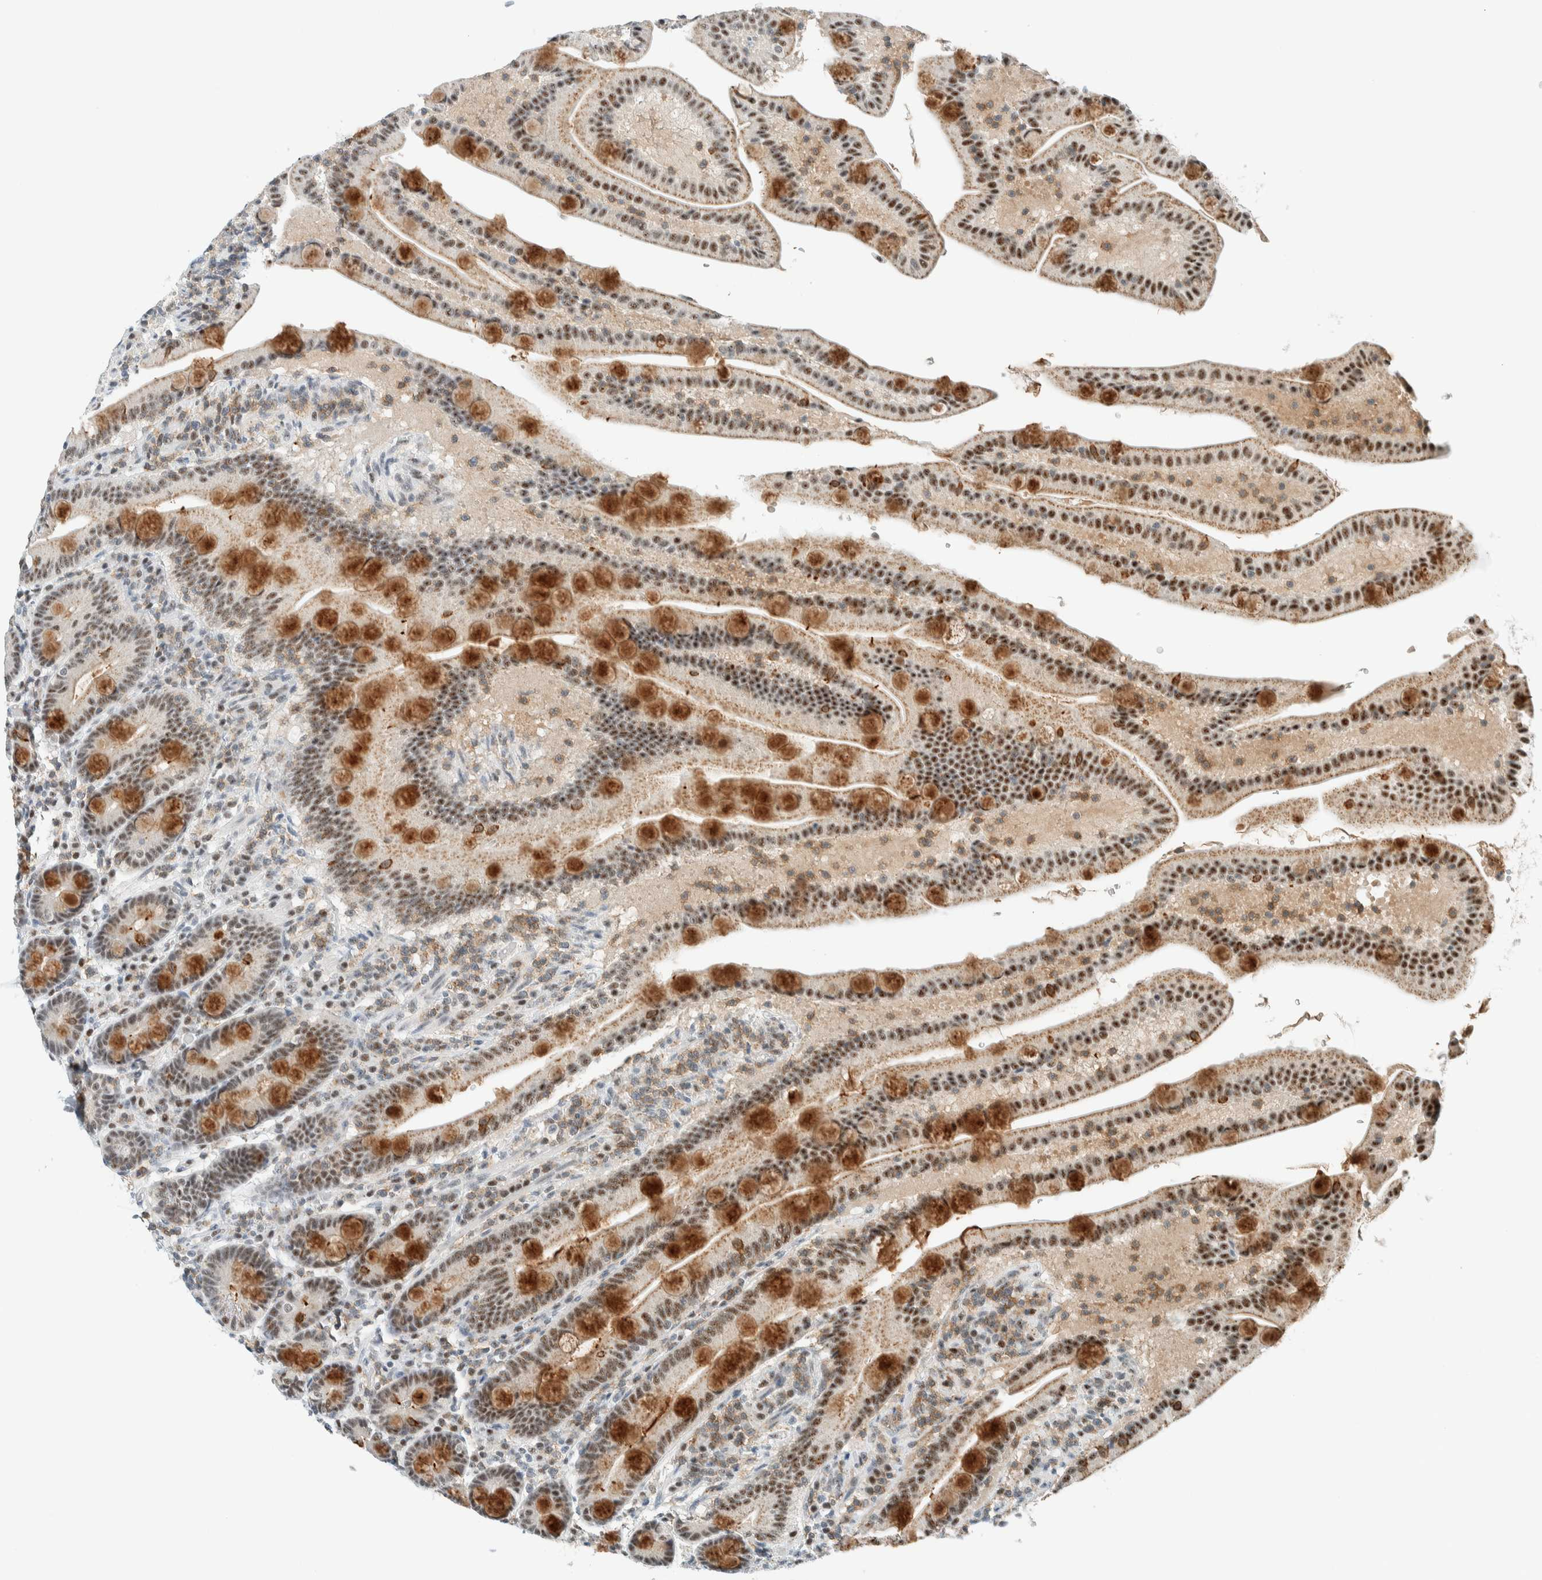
{"staining": {"intensity": "moderate", "quantity": ">75%", "location": "cytoplasmic/membranous,nuclear"}, "tissue": "duodenum", "cell_type": "Glandular cells", "image_type": "normal", "snomed": [{"axis": "morphology", "description": "Normal tissue, NOS"}, {"axis": "topography", "description": "Duodenum"}], "caption": "Protein analysis of benign duodenum exhibits moderate cytoplasmic/membranous,nuclear positivity in approximately >75% of glandular cells.", "gene": "CYSRT1", "patient": {"sex": "male", "age": 54}}